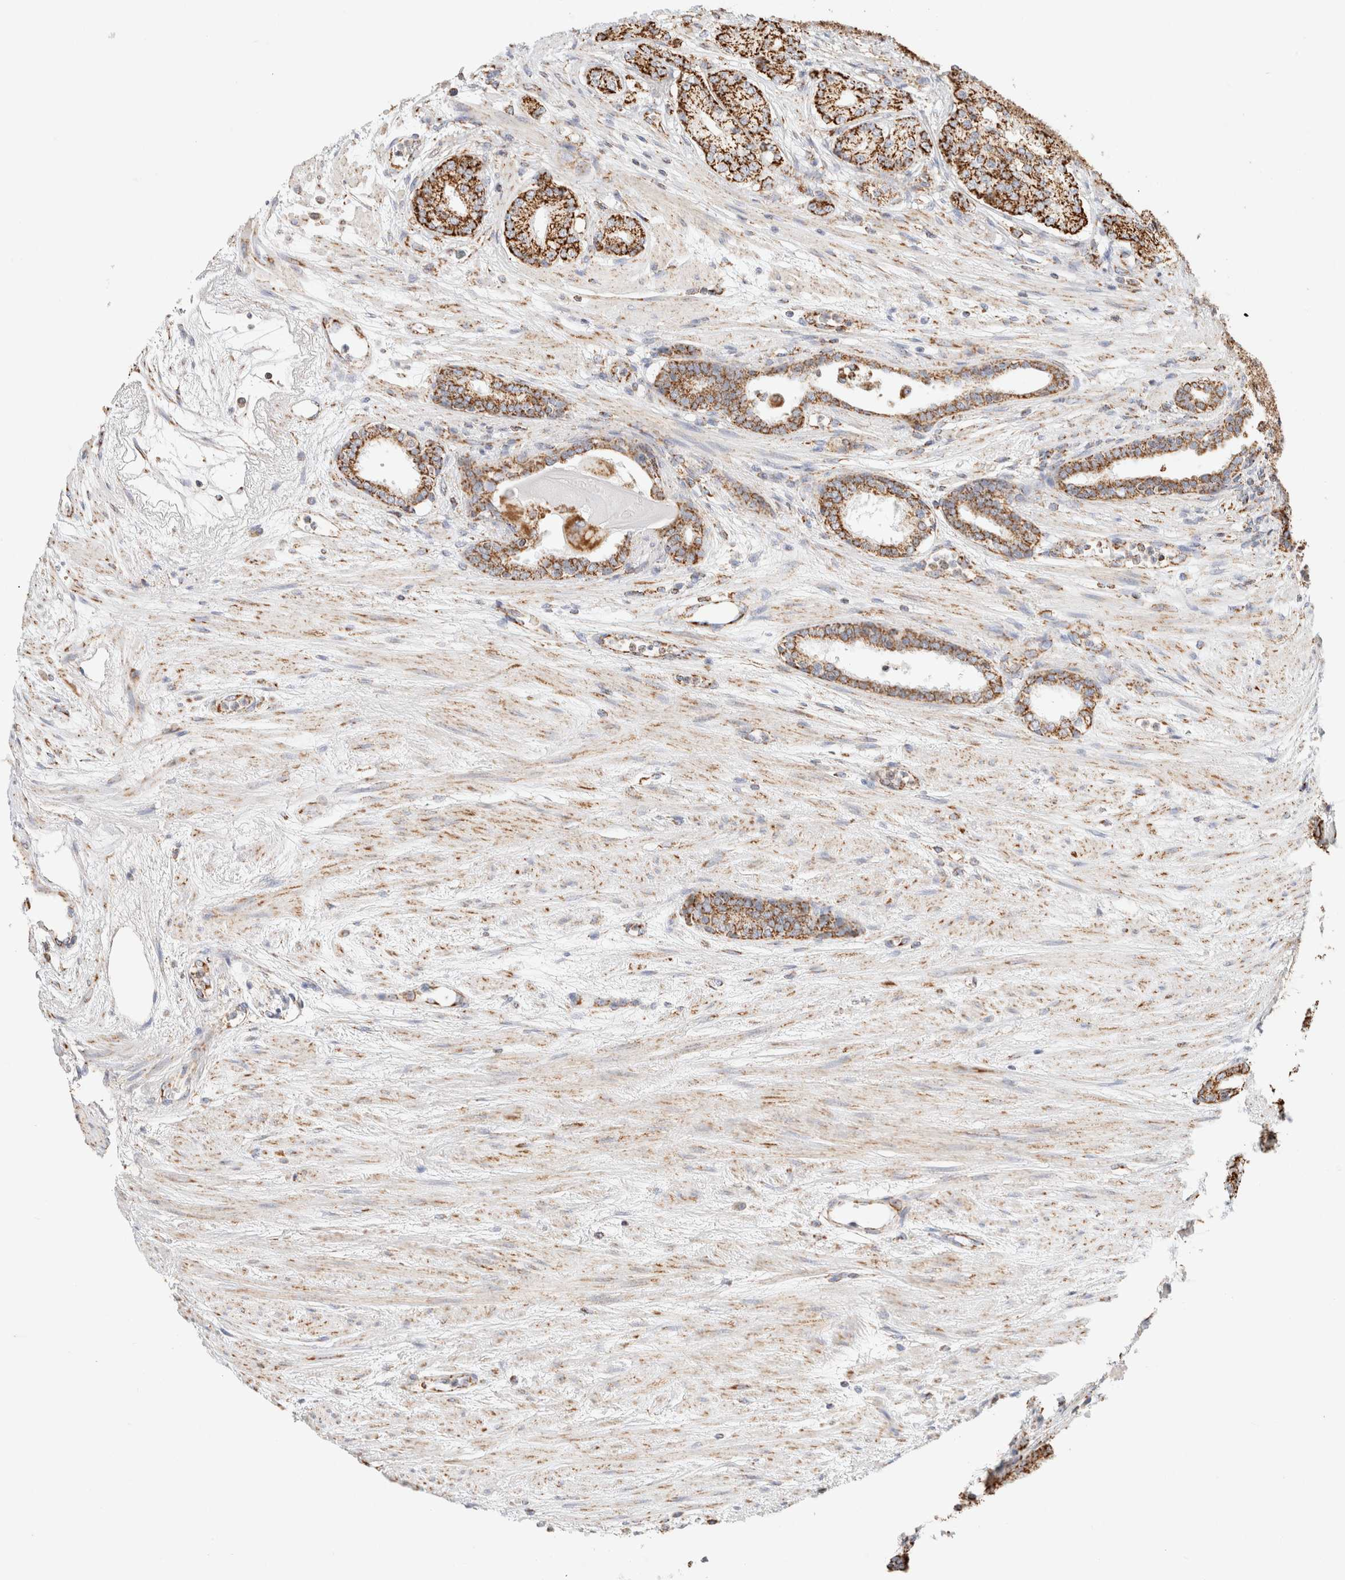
{"staining": {"intensity": "strong", "quantity": ">75%", "location": "cytoplasmic/membranous"}, "tissue": "prostate cancer", "cell_type": "Tumor cells", "image_type": "cancer", "snomed": [{"axis": "morphology", "description": "Adenocarcinoma, High grade"}, {"axis": "topography", "description": "Prostate"}], "caption": "IHC (DAB) staining of prostate cancer reveals strong cytoplasmic/membranous protein expression in approximately >75% of tumor cells.", "gene": "PHB2", "patient": {"sex": "male", "age": 61}}